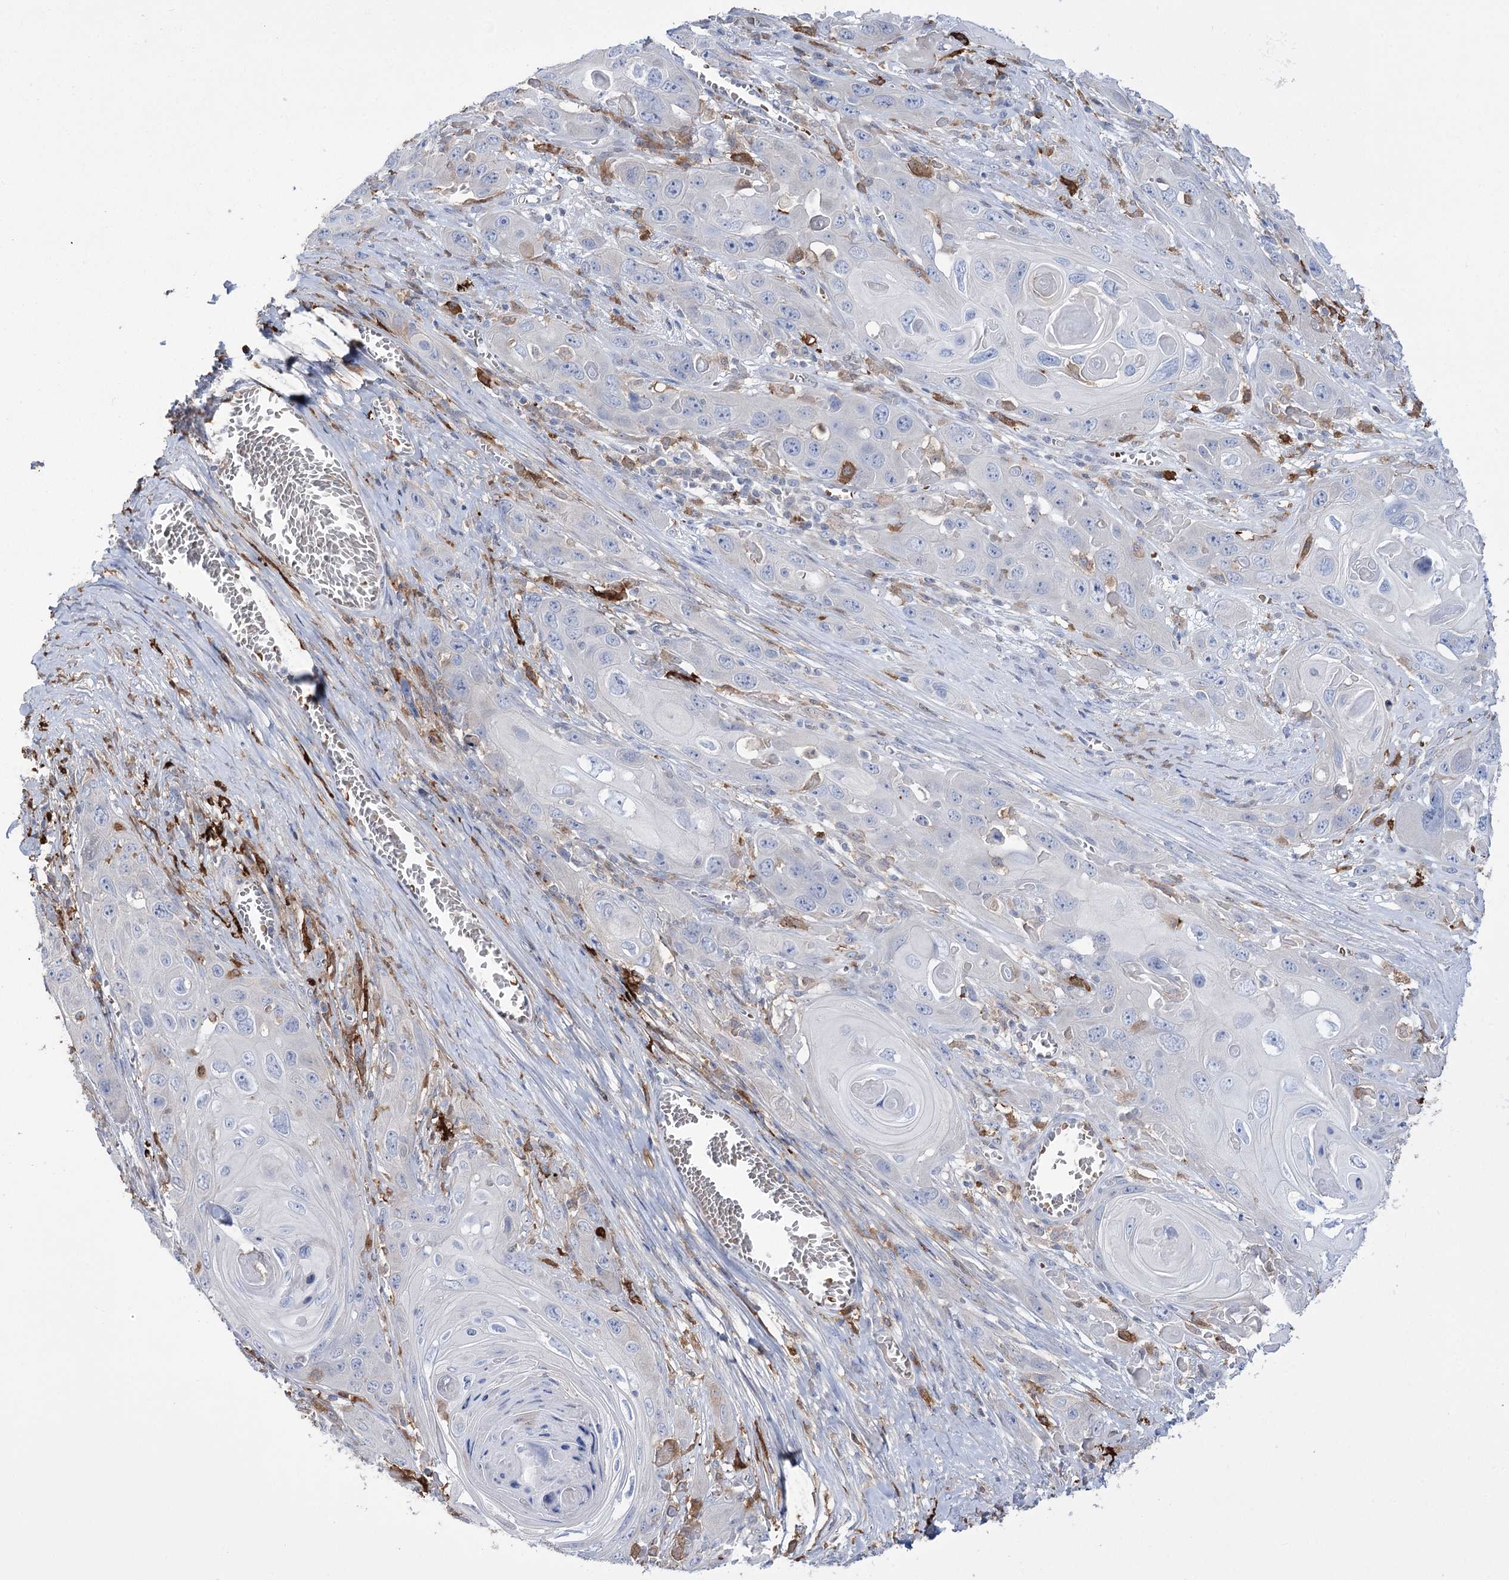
{"staining": {"intensity": "negative", "quantity": "none", "location": "none"}, "tissue": "skin cancer", "cell_type": "Tumor cells", "image_type": "cancer", "snomed": [{"axis": "morphology", "description": "Squamous cell carcinoma, NOS"}, {"axis": "topography", "description": "Skin"}], "caption": "The photomicrograph displays no significant staining in tumor cells of skin cancer (squamous cell carcinoma).", "gene": "ZNF622", "patient": {"sex": "male", "age": 55}}